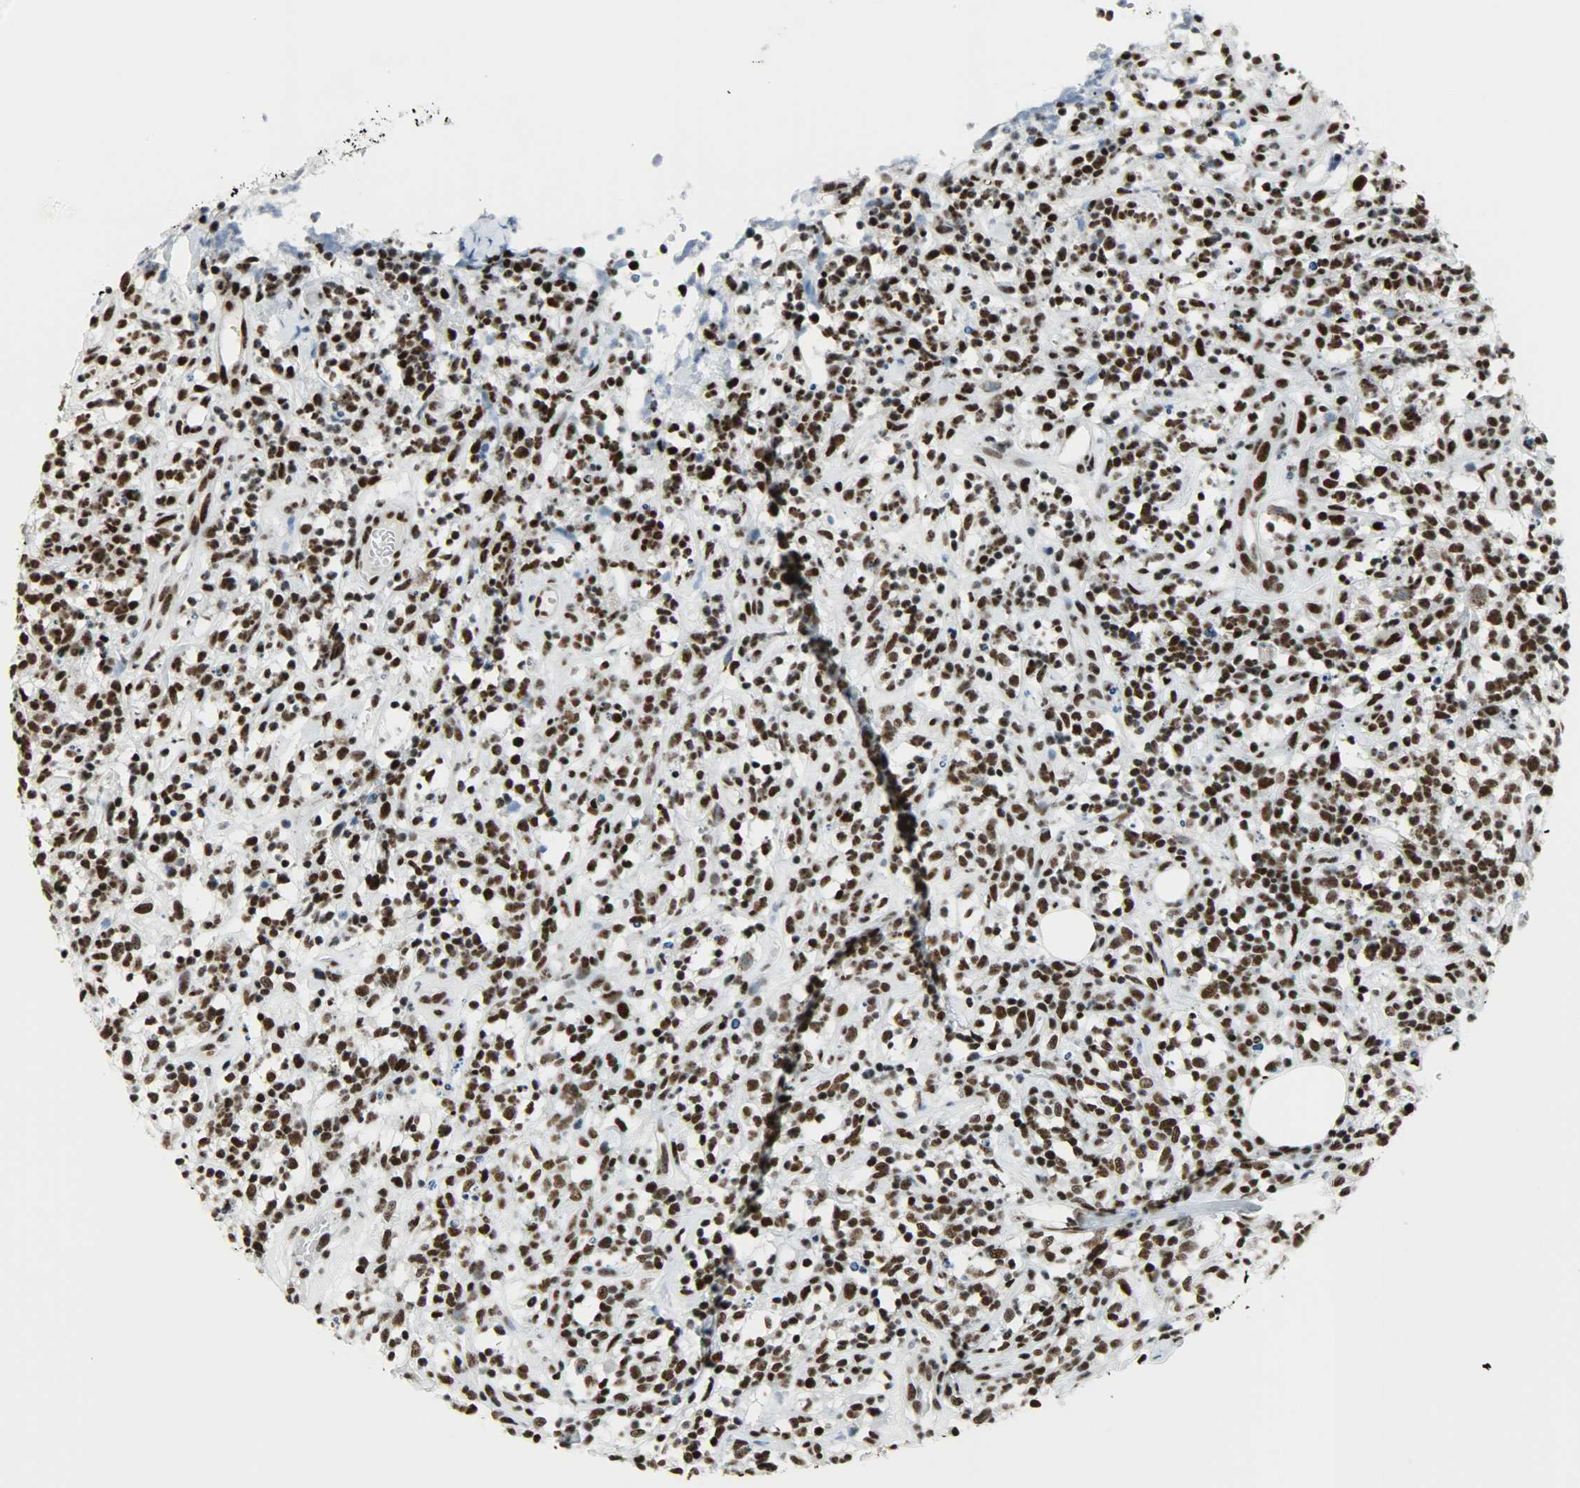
{"staining": {"intensity": "strong", "quantity": ">75%", "location": "nuclear"}, "tissue": "lymphoma", "cell_type": "Tumor cells", "image_type": "cancer", "snomed": [{"axis": "morphology", "description": "Malignant lymphoma, non-Hodgkin's type, High grade"}, {"axis": "topography", "description": "Lymph node"}], "caption": "Protein staining of high-grade malignant lymphoma, non-Hodgkin's type tissue reveals strong nuclear expression in approximately >75% of tumor cells.", "gene": "SNRPA", "patient": {"sex": "female", "age": 73}}